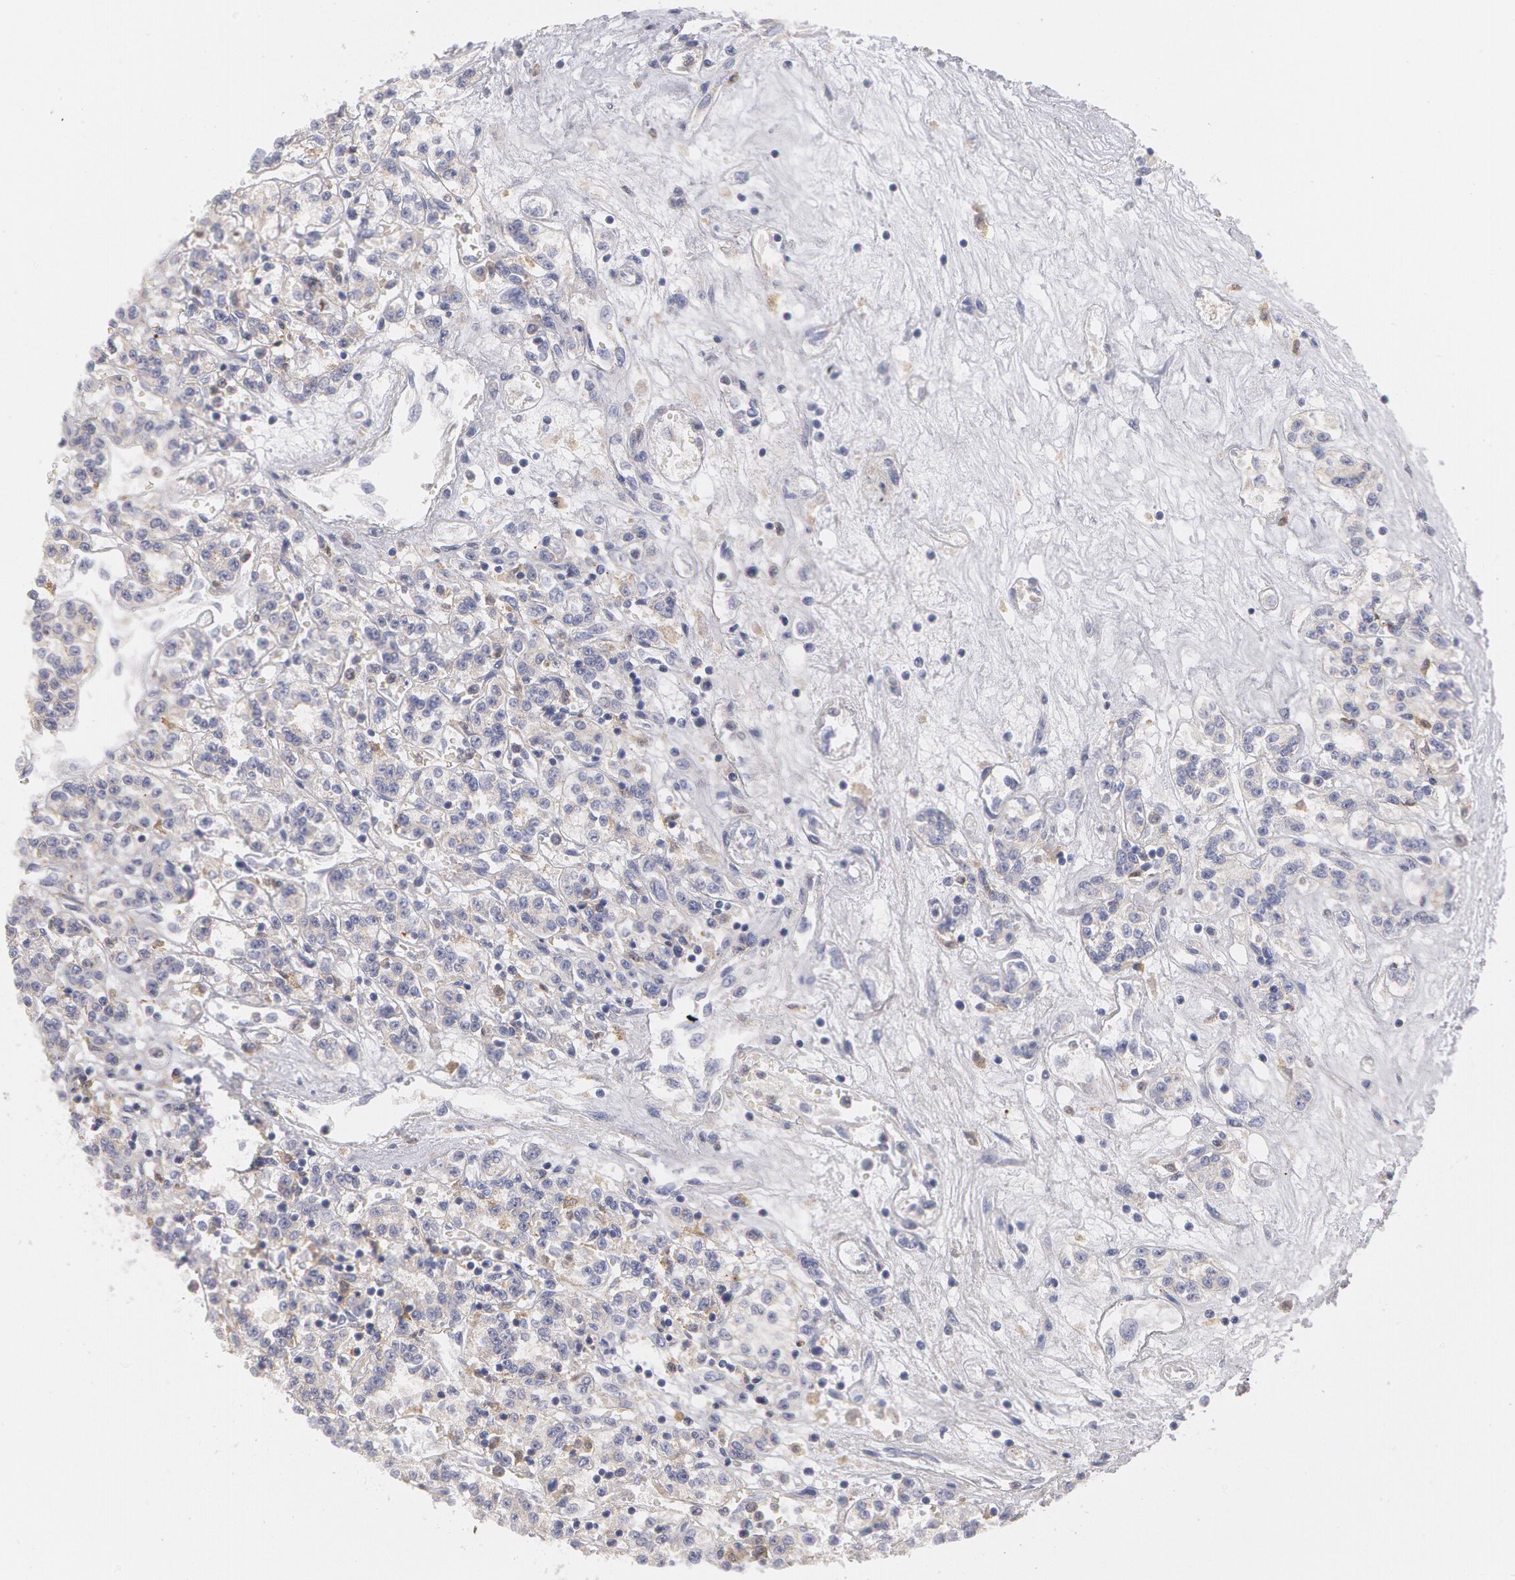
{"staining": {"intensity": "negative", "quantity": "none", "location": "none"}, "tissue": "renal cancer", "cell_type": "Tumor cells", "image_type": "cancer", "snomed": [{"axis": "morphology", "description": "Adenocarcinoma, NOS"}, {"axis": "topography", "description": "Kidney"}], "caption": "IHC of renal cancer (adenocarcinoma) reveals no staining in tumor cells.", "gene": "SYK", "patient": {"sex": "female", "age": 76}}